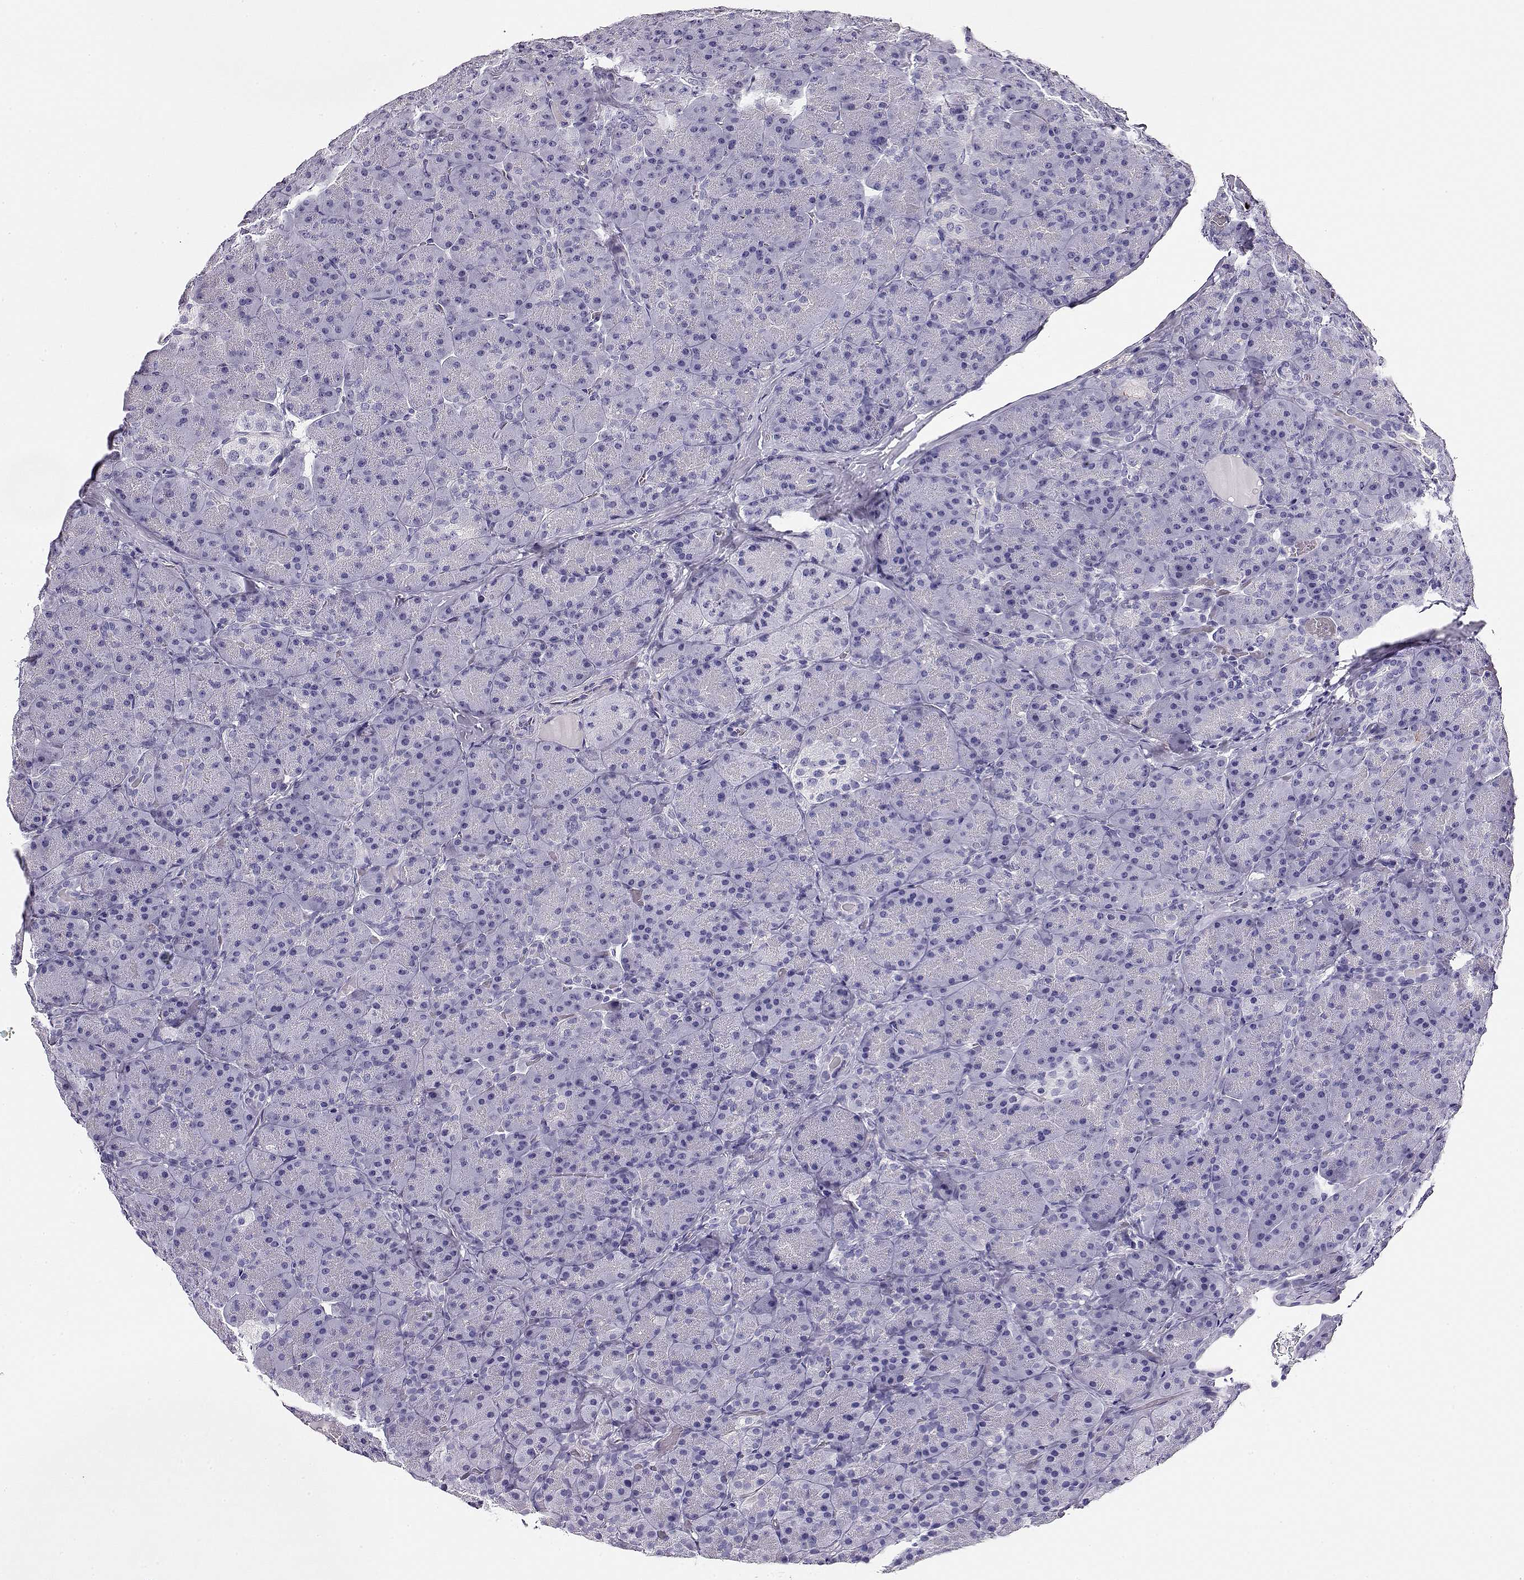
{"staining": {"intensity": "negative", "quantity": "none", "location": "none"}, "tissue": "pancreas", "cell_type": "Exocrine glandular cells", "image_type": "normal", "snomed": [{"axis": "morphology", "description": "Normal tissue, NOS"}, {"axis": "topography", "description": "Pancreas"}], "caption": "This histopathology image is of normal pancreas stained with immunohistochemistry (IHC) to label a protein in brown with the nuclei are counter-stained blue. There is no staining in exocrine glandular cells.", "gene": "CRX", "patient": {"sex": "male", "age": 57}}